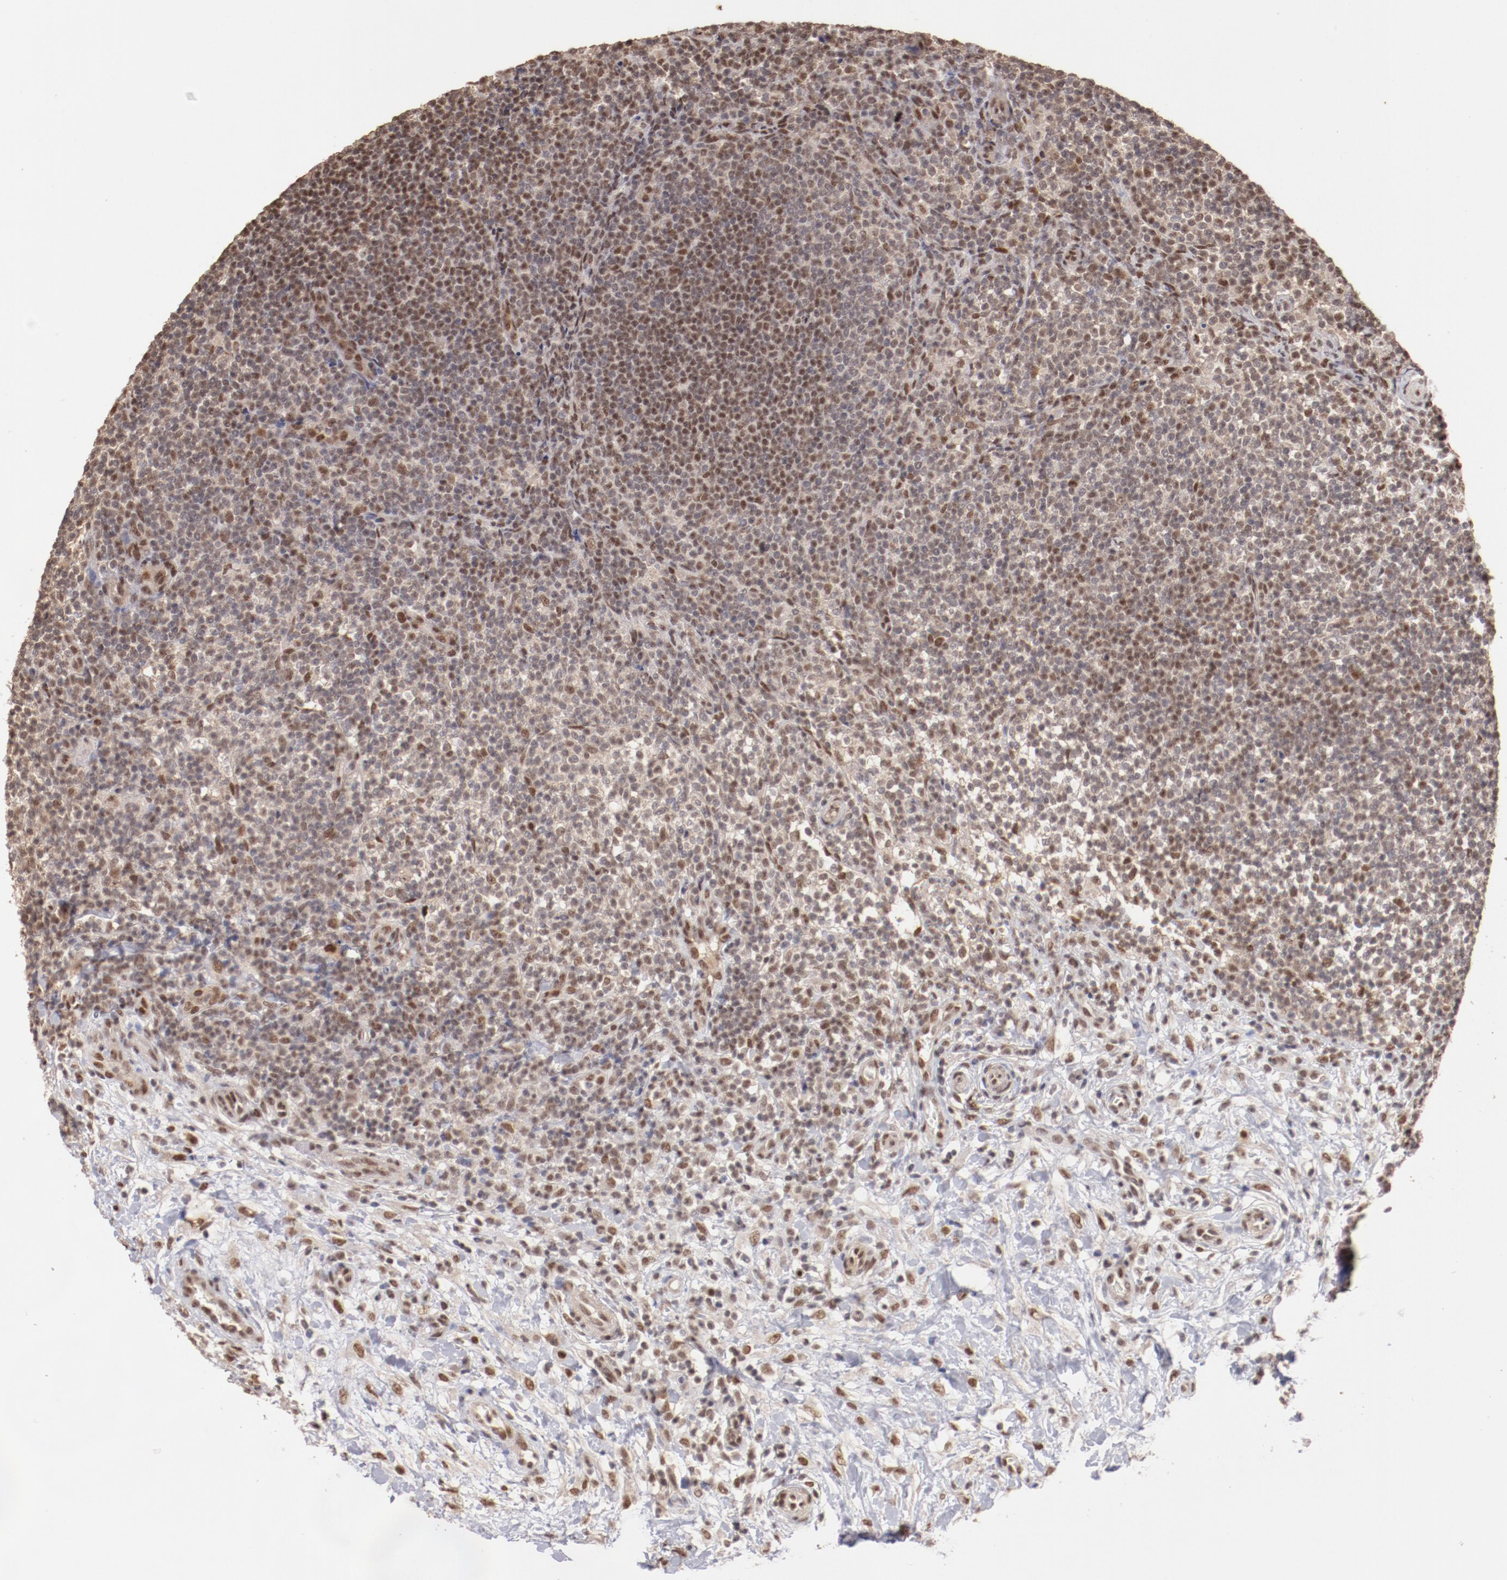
{"staining": {"intensity": "weak", "quantity": ">75%", "location": "nuclear"}, "tissue": "lymphoma", "cell_type": "Tumor cells", "image_type": "cancer", "snomed": [{"axis": "morphology", "description": "Malignant lymphoma, non-Hodgkin's type, Low grade"}, {"axis": "topography", "description": "Lymph node"}], "caption": "A micrograph of human lymphoma stained for a protein shows weak nuclear brown staining in tumor cells.", "gene": "CLOCK", "patient": {"sex": "female", "age": 76}}